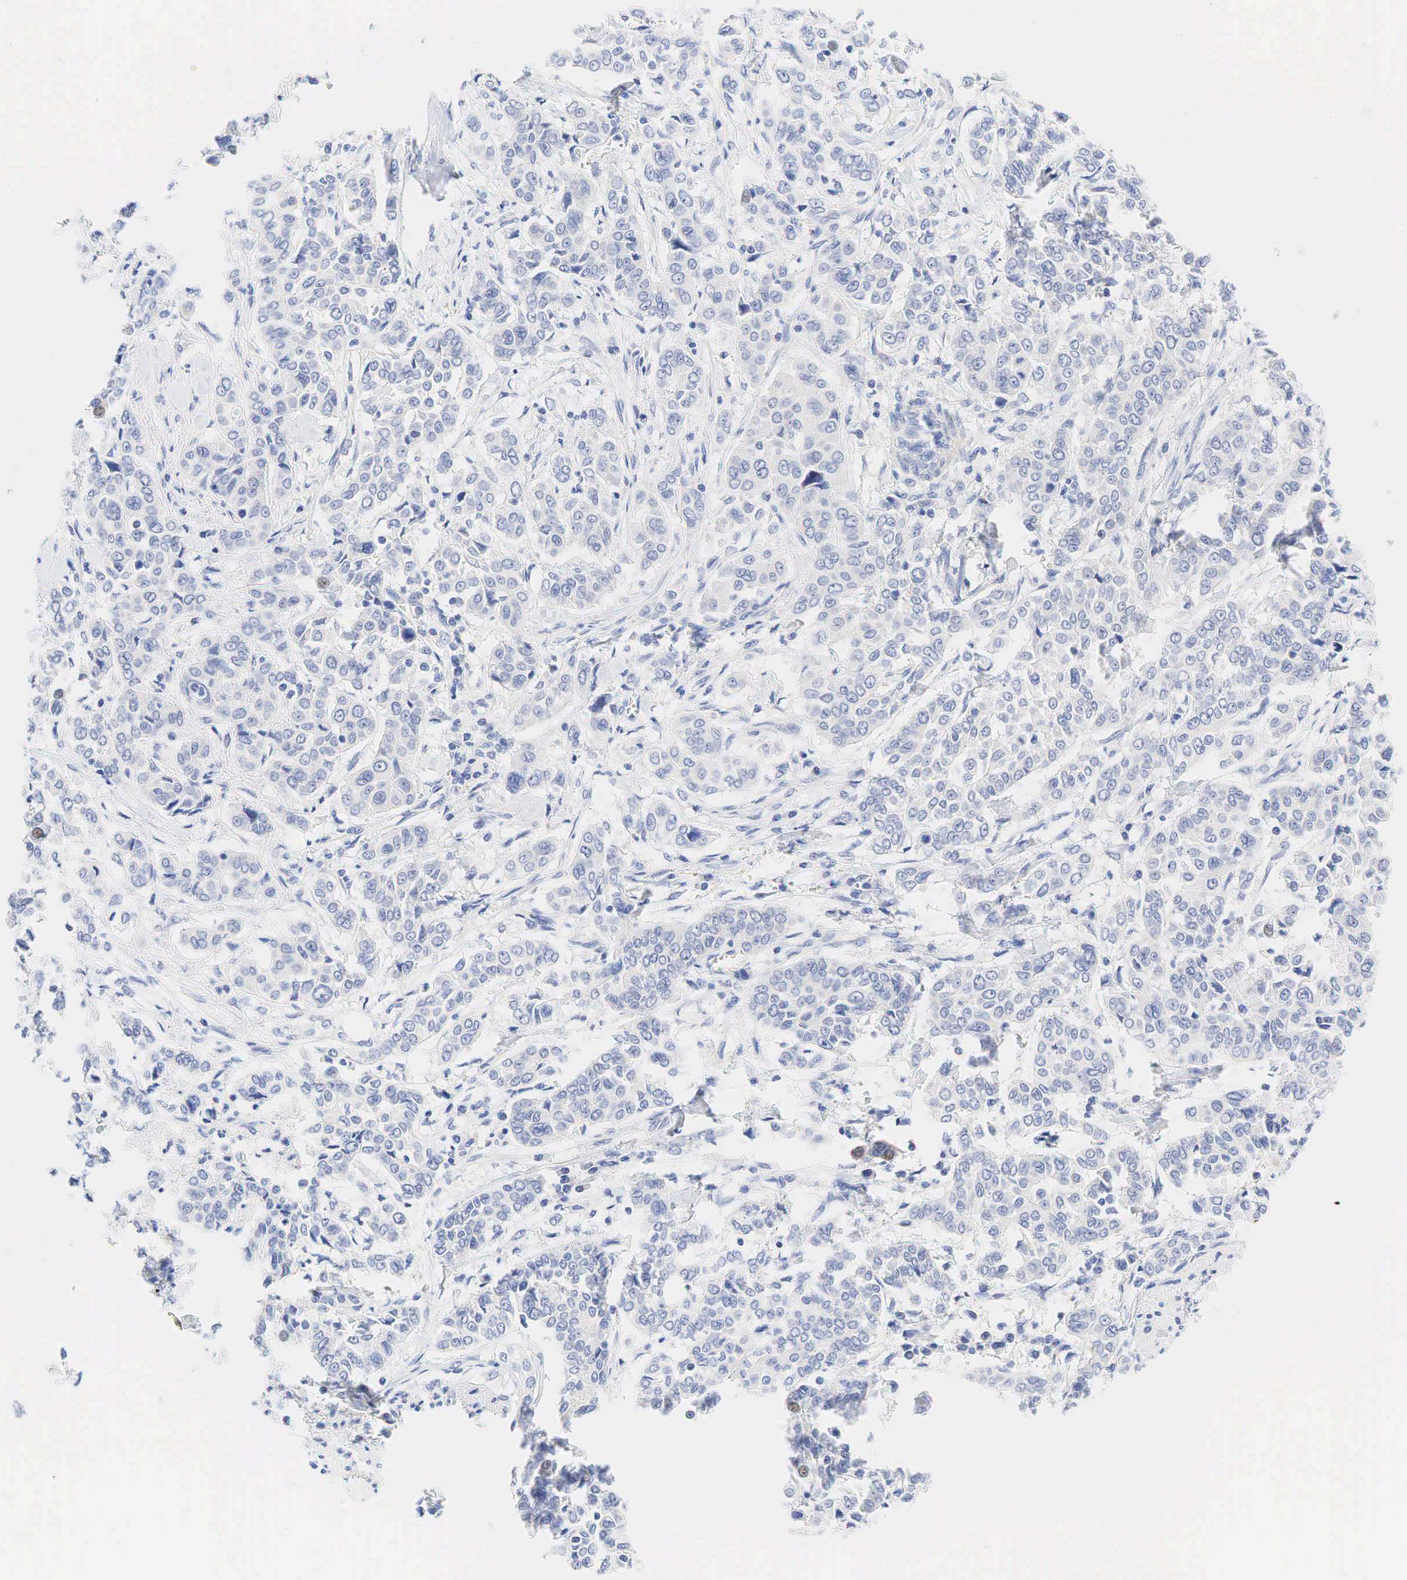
{"staining": {"intensity": "negative", "quantity": "none", "location": "none"}, "tissue": "pancreatic cancer", "cell_type": "Tumor cells", "image_type": "cancer", "snomed": [{"axis": "morphology", "description": "Adenocarcinoma, NOS"}, {"axis": "topography", "description": "Pancreas"}], "caption": "An IHC micrograph of pancreatic cancer is shown. There is no staining in tumor cells of pancreatic cancer.", "gene": "AR", "patient": {"sex": "female", "age": 52}}